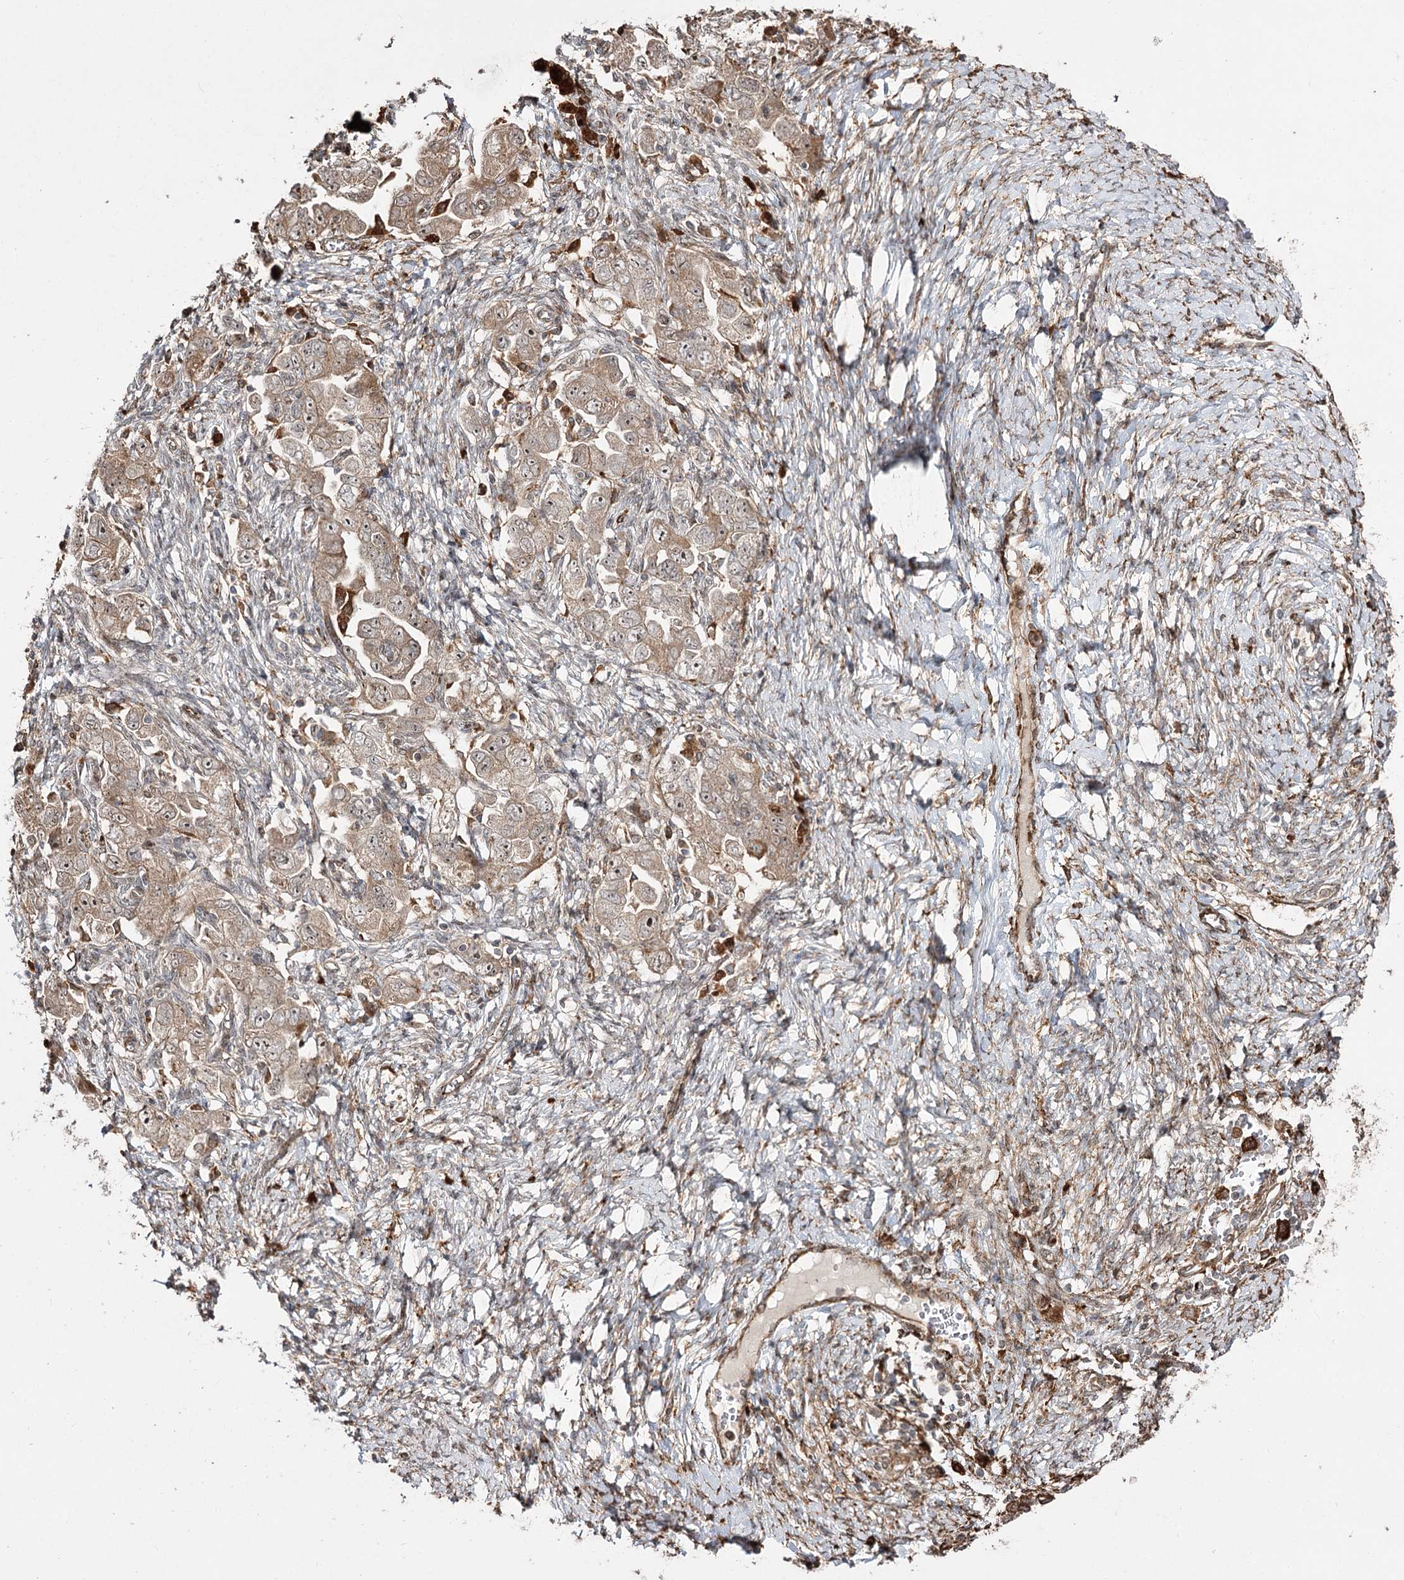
{"staining": {"intensity": "weak", "quantity": ">75%", "location": "cytoplasmic/membranous,nuclear"}, "tissue": "ovarian cancer", "cell_type": "Tumor cells", "image_type": "cancer", "snomed": [{"axis": "morphology", "description": "Carcinoma, NOS"}, {"axis": "morphology", "description": "Cystadenocarcinoma, serous, NOS"}, {"axis": "topography", "description": "Ovary"}], "caption": "This photomicrograph exhibits immunohistochemistry (IHC) staining of human carcinoma (ovarian), with low weak cytoplasmic/membranous and nuclear staining in approximately >75% of tumor cells.", "gene": "FANCL", "patient": {"sex": "female", "age": 69}}